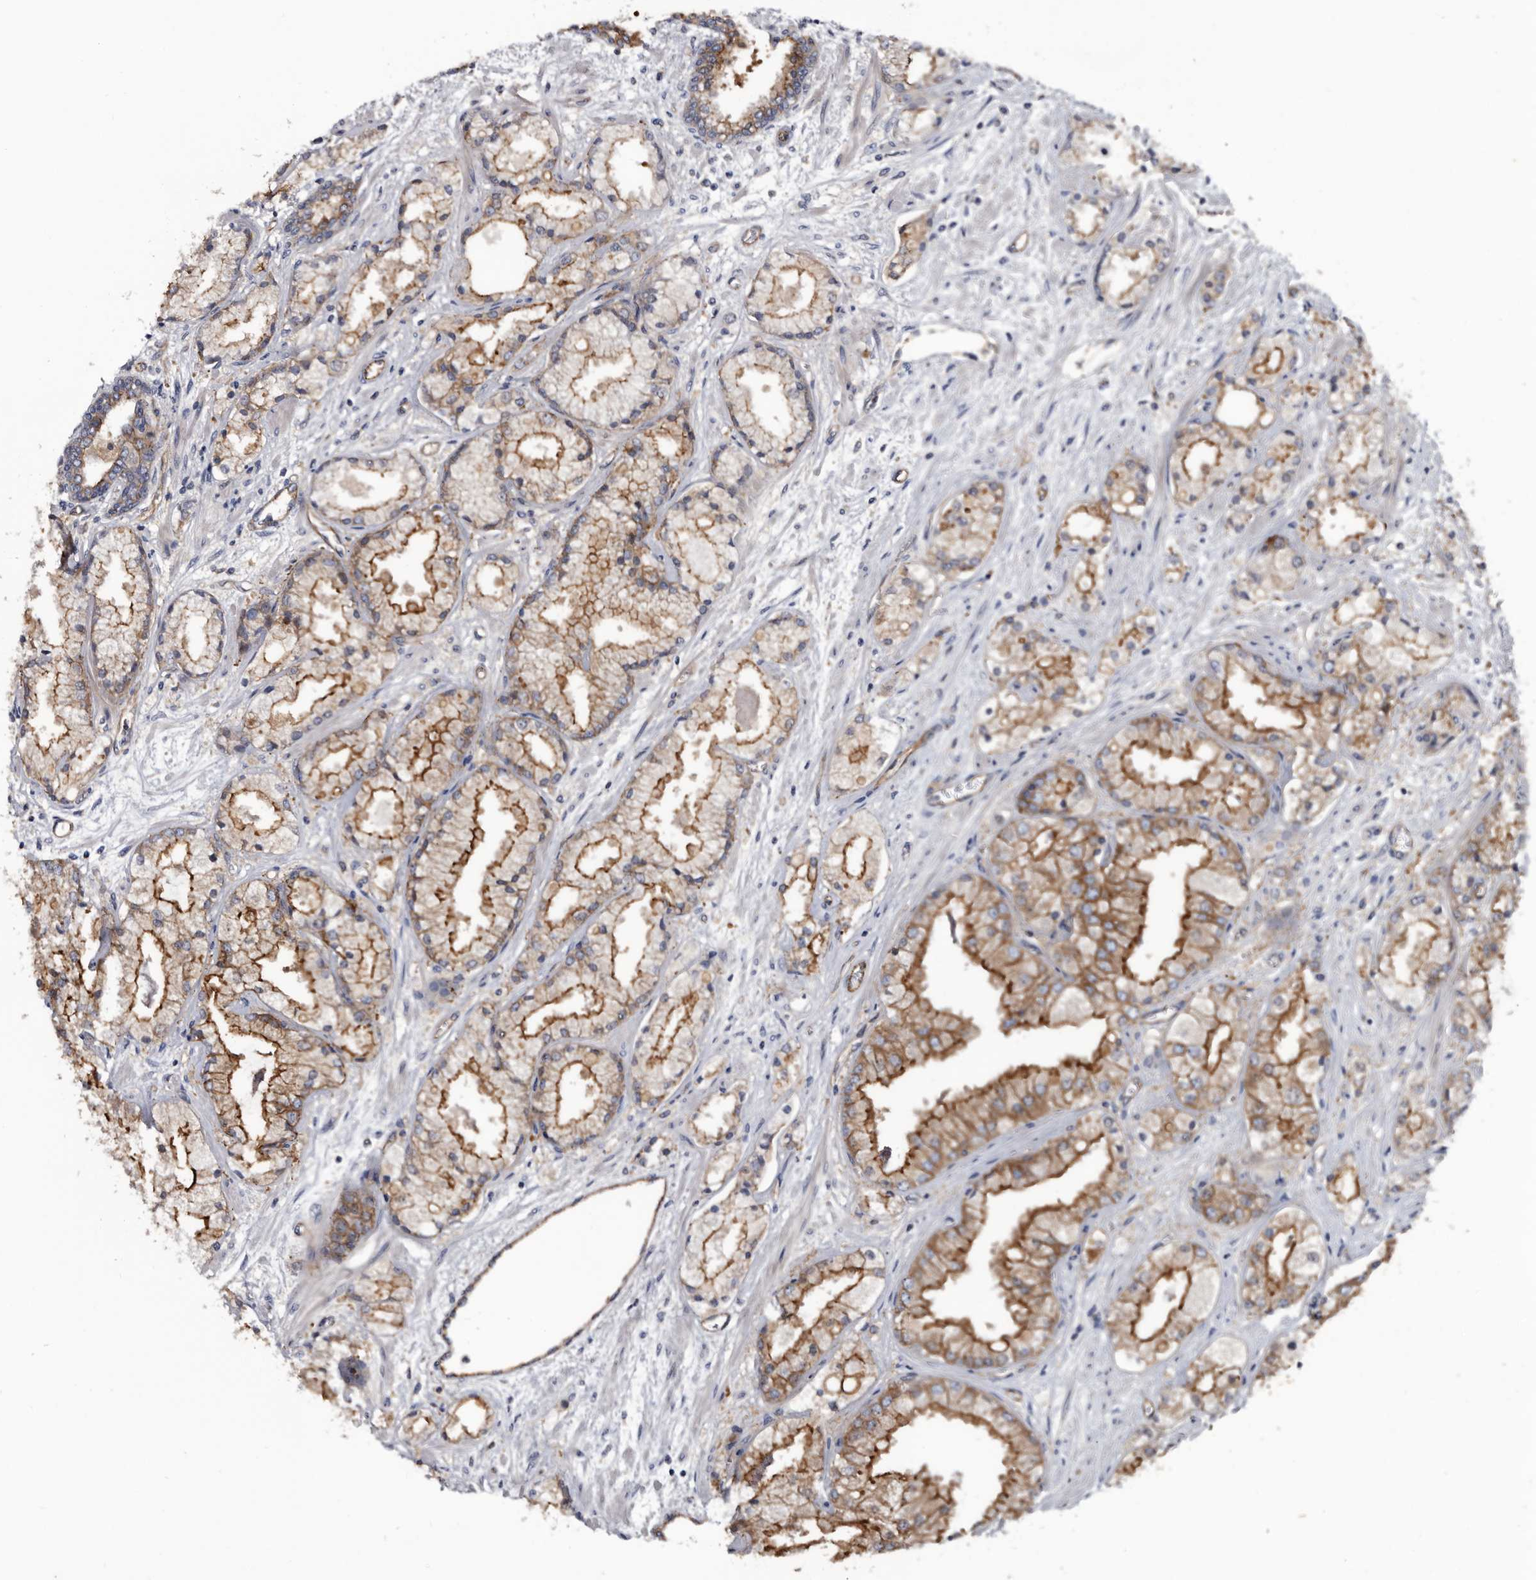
{"staining": {"intensity": "strong", "quantity": ">75%", "location": "cytoplasmic/membranous"}, "tissue": "prostate cancer", "cell_type": "Tumor cells", "image_type": "cancer", "snomed": [{"axis": "morphology", "description": "Adenocarcinoma, High grade"}, {"axis": "topography", "description": "Prostate"}], "caption": "Strong cytoplasmic/membranous protein positivity is seen in approximately >75% of tumor cells in prostate cancer (high-grade adenocarcinoma).", "gene": "TSPAN17", "patient": {"sex": "male", "age": 50}}